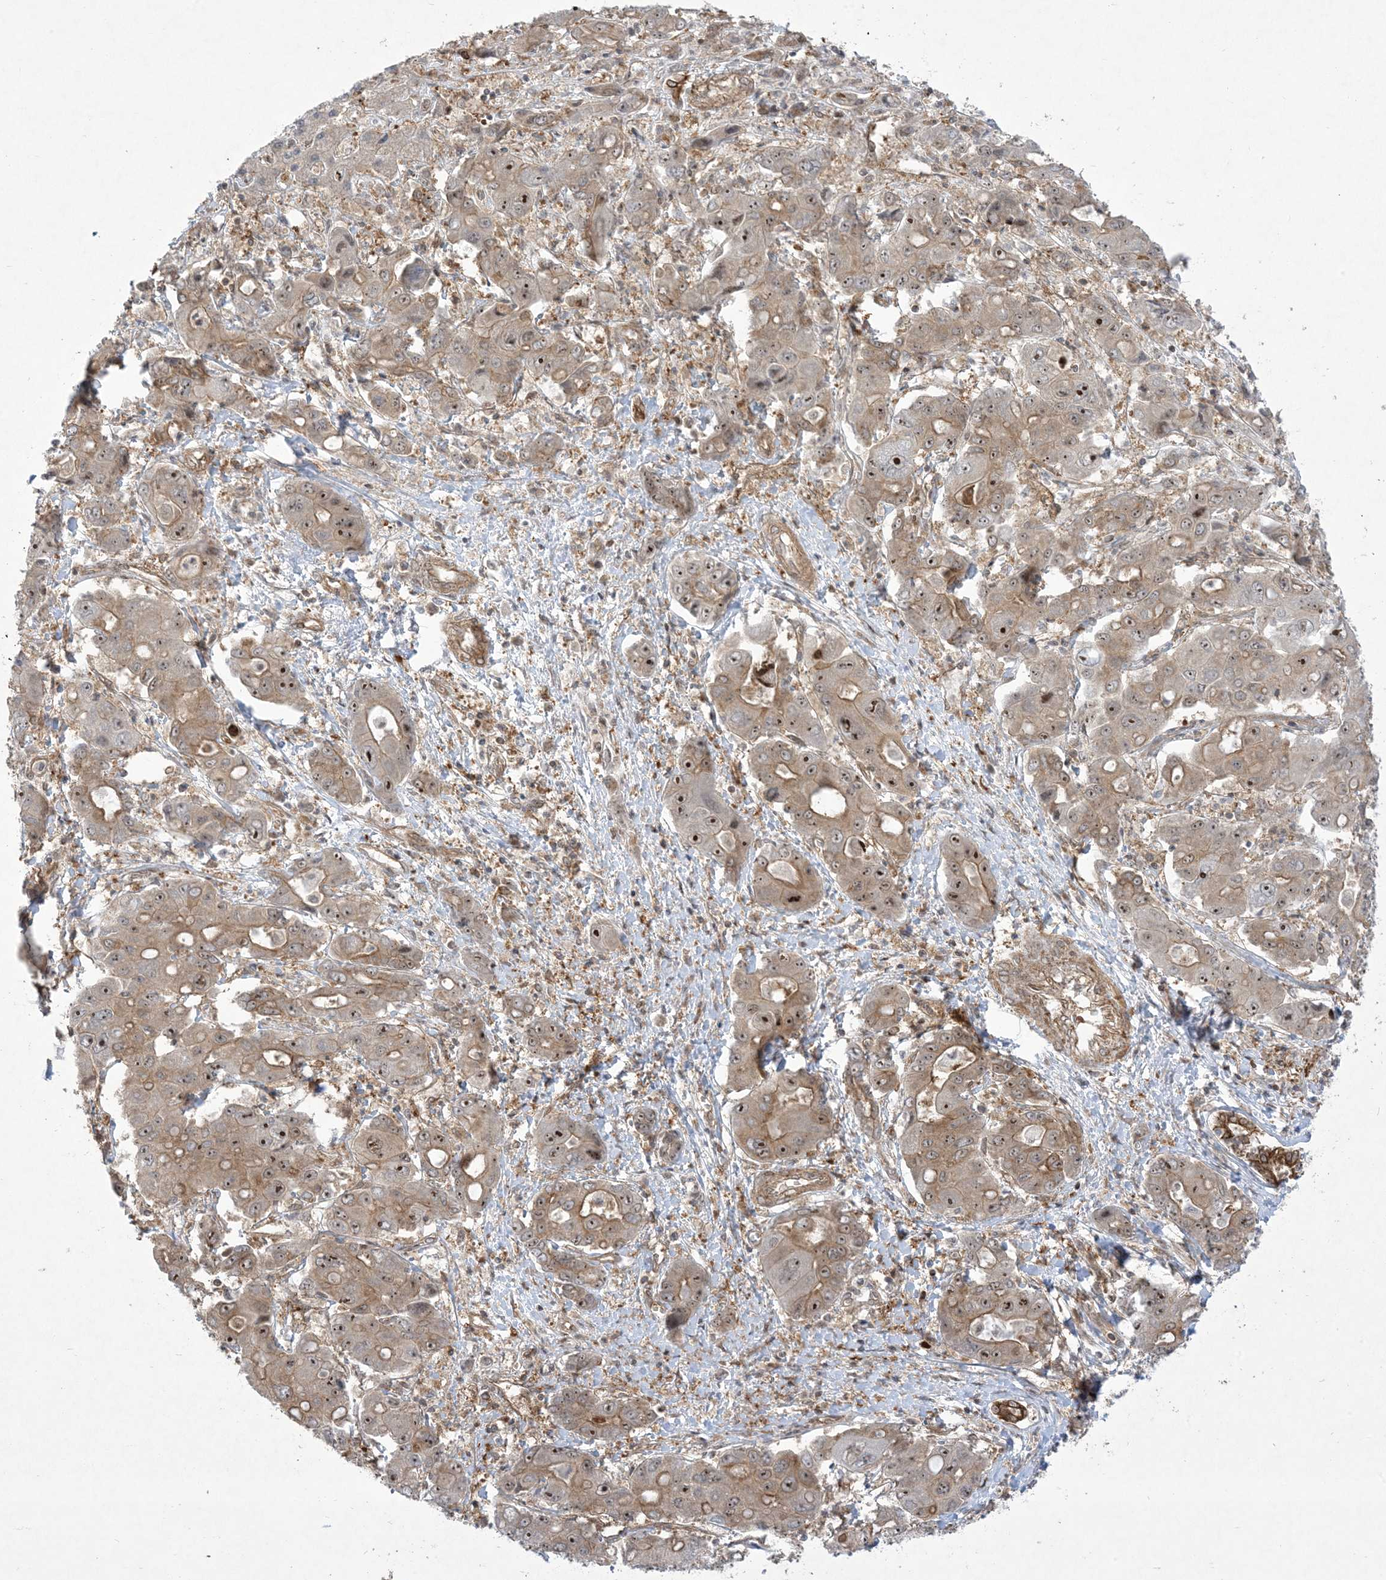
{"staining": {"intensity": "moderate", "quantity": ">75%", "location": "cytoplasmic/membranous,nuclear"}, "tissue": "liver cancer", "cell_type": "Tumor cells", "image_type": "cancer", "snomed": [{"axis": "morphology", "description": "Cholangiocarcinoma"}, {"axis": "topography", "description": "Liver"}], "caption": "Liver cancer (cholangiocarcinoma) stained with a protein marker demonstrates moderate staining in tumor cells.", "gene": "SOGA3", "patient": {"sex": "male", "age": 67}}